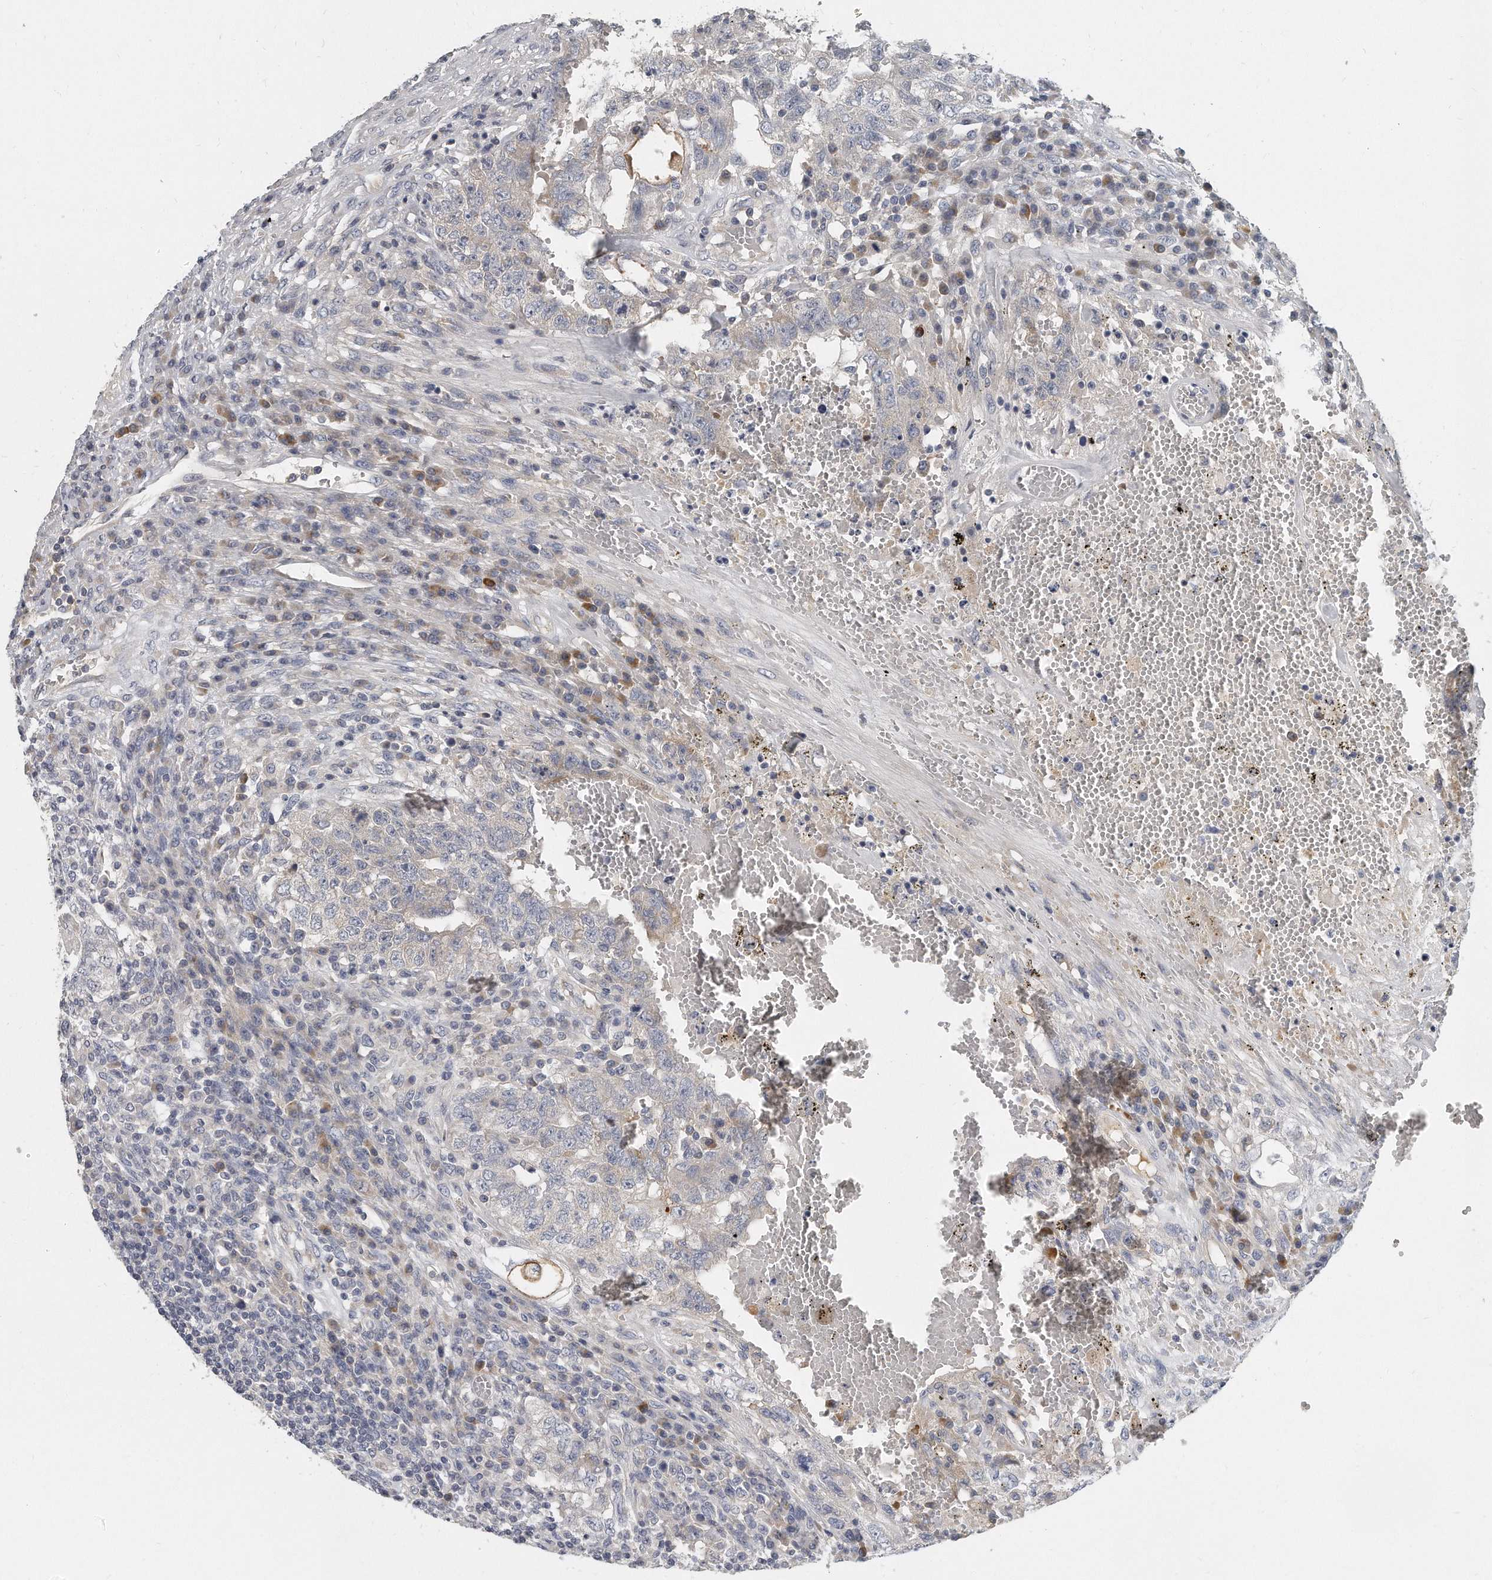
{"staining": {"intensity": "weak", "quantity": "<25%", "location": "cytoplasmic/membranous"}, "tissue": "testis cancer", "cell_type": "Tumor cells", "image_type": "cancer", "snomed": [{"axis": "morphology", "description": "Carcinoma, Embryonal, NOS"}, {"axis": "topography", "description": "Testis"}], "caption": "Image shows no protein staining in tumor cells of testis embryonal carcinoma tissue.", "gene": "PLEKHA6", "patient": {"sex": "male", "age": 26}}